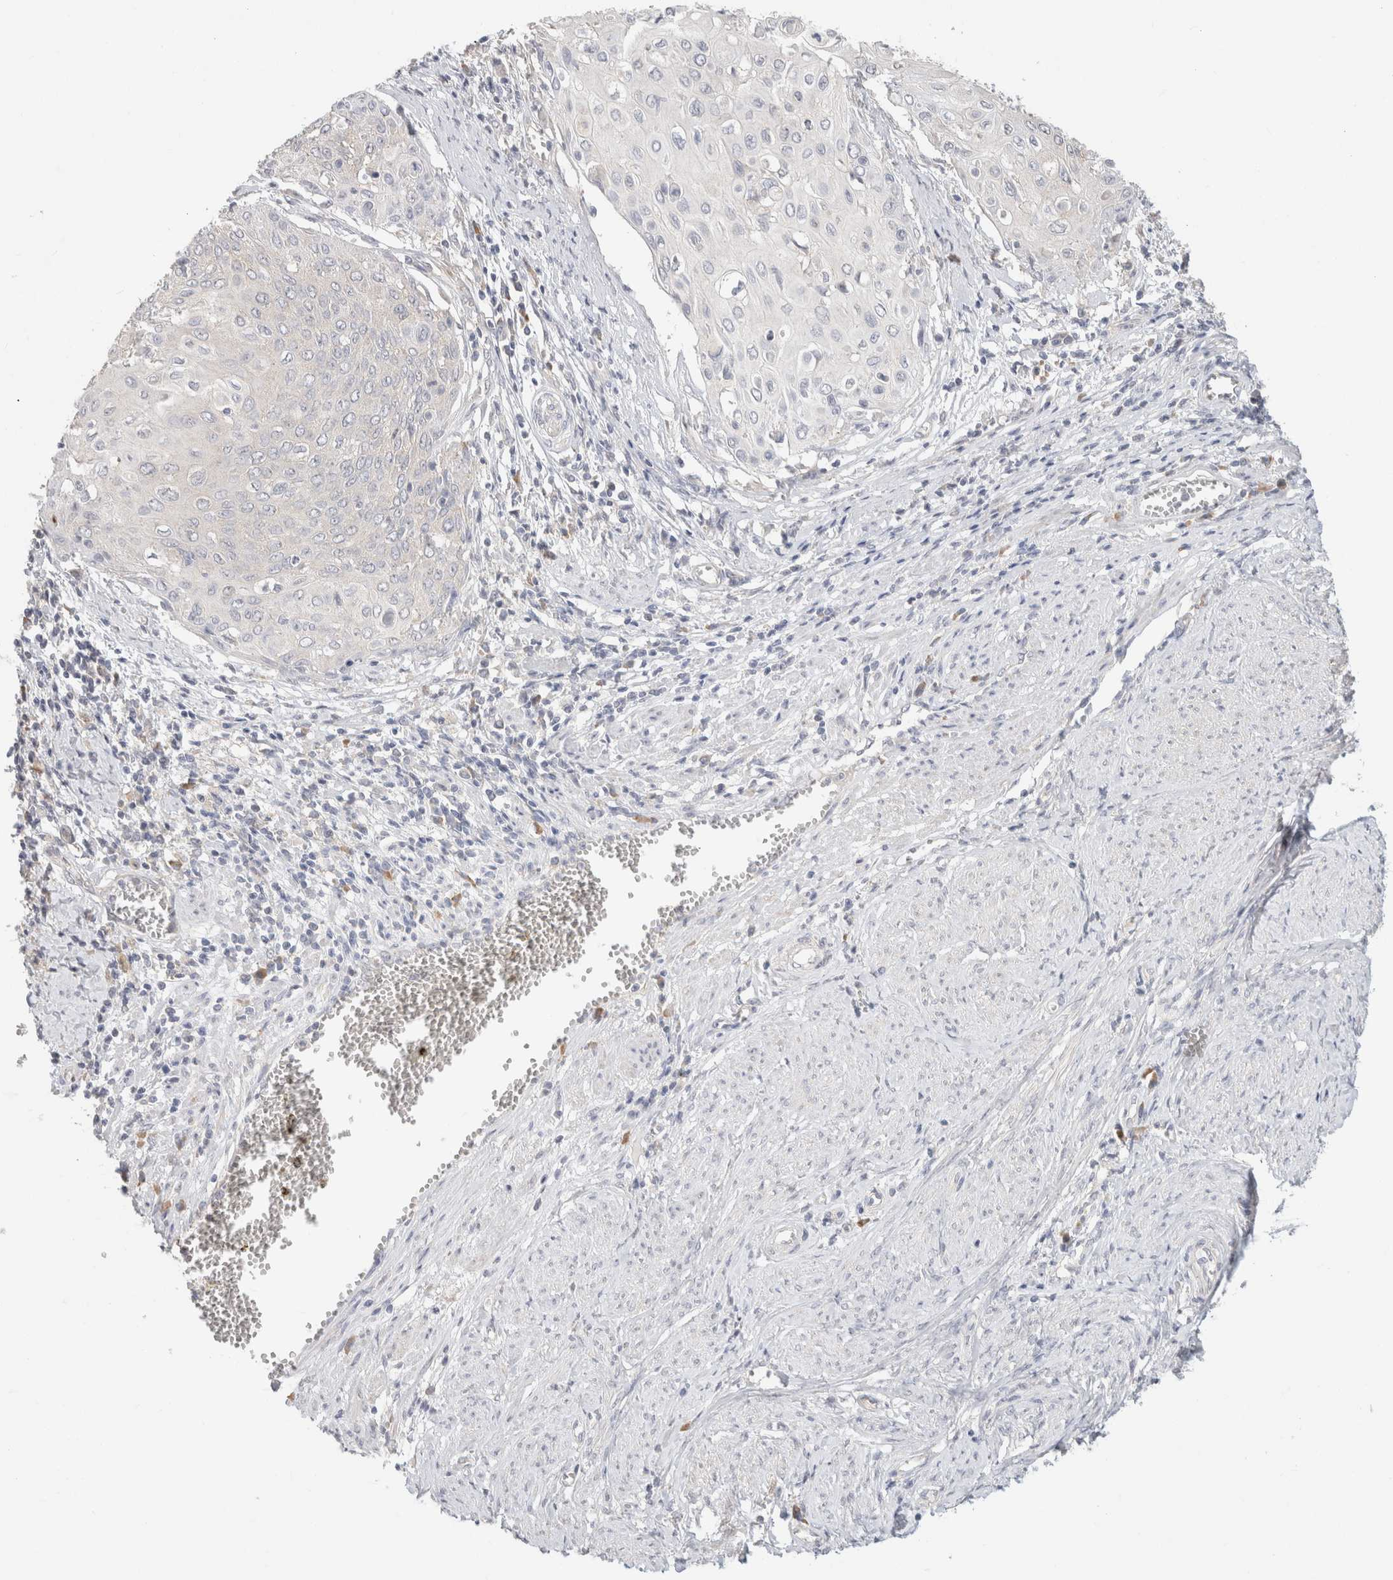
{"staining": {"intensity": "negative", "quantity": "none", "location": "none"}, "tissue": "cervical cancer", "cell_type": "Tumor cells", "image_type": "cancer", "snomed": [{"axis": "morphology", "description": "Squamous cell carcinoma, NOS"}, {"axis": "topography", "description": "Cervix"}], "caption": "Tumor cells are negative for protein expression in human squamous cell carcinoma (cervical).", "gene": "CHRM4", "patient": {"sex": "female", "age": 39}}